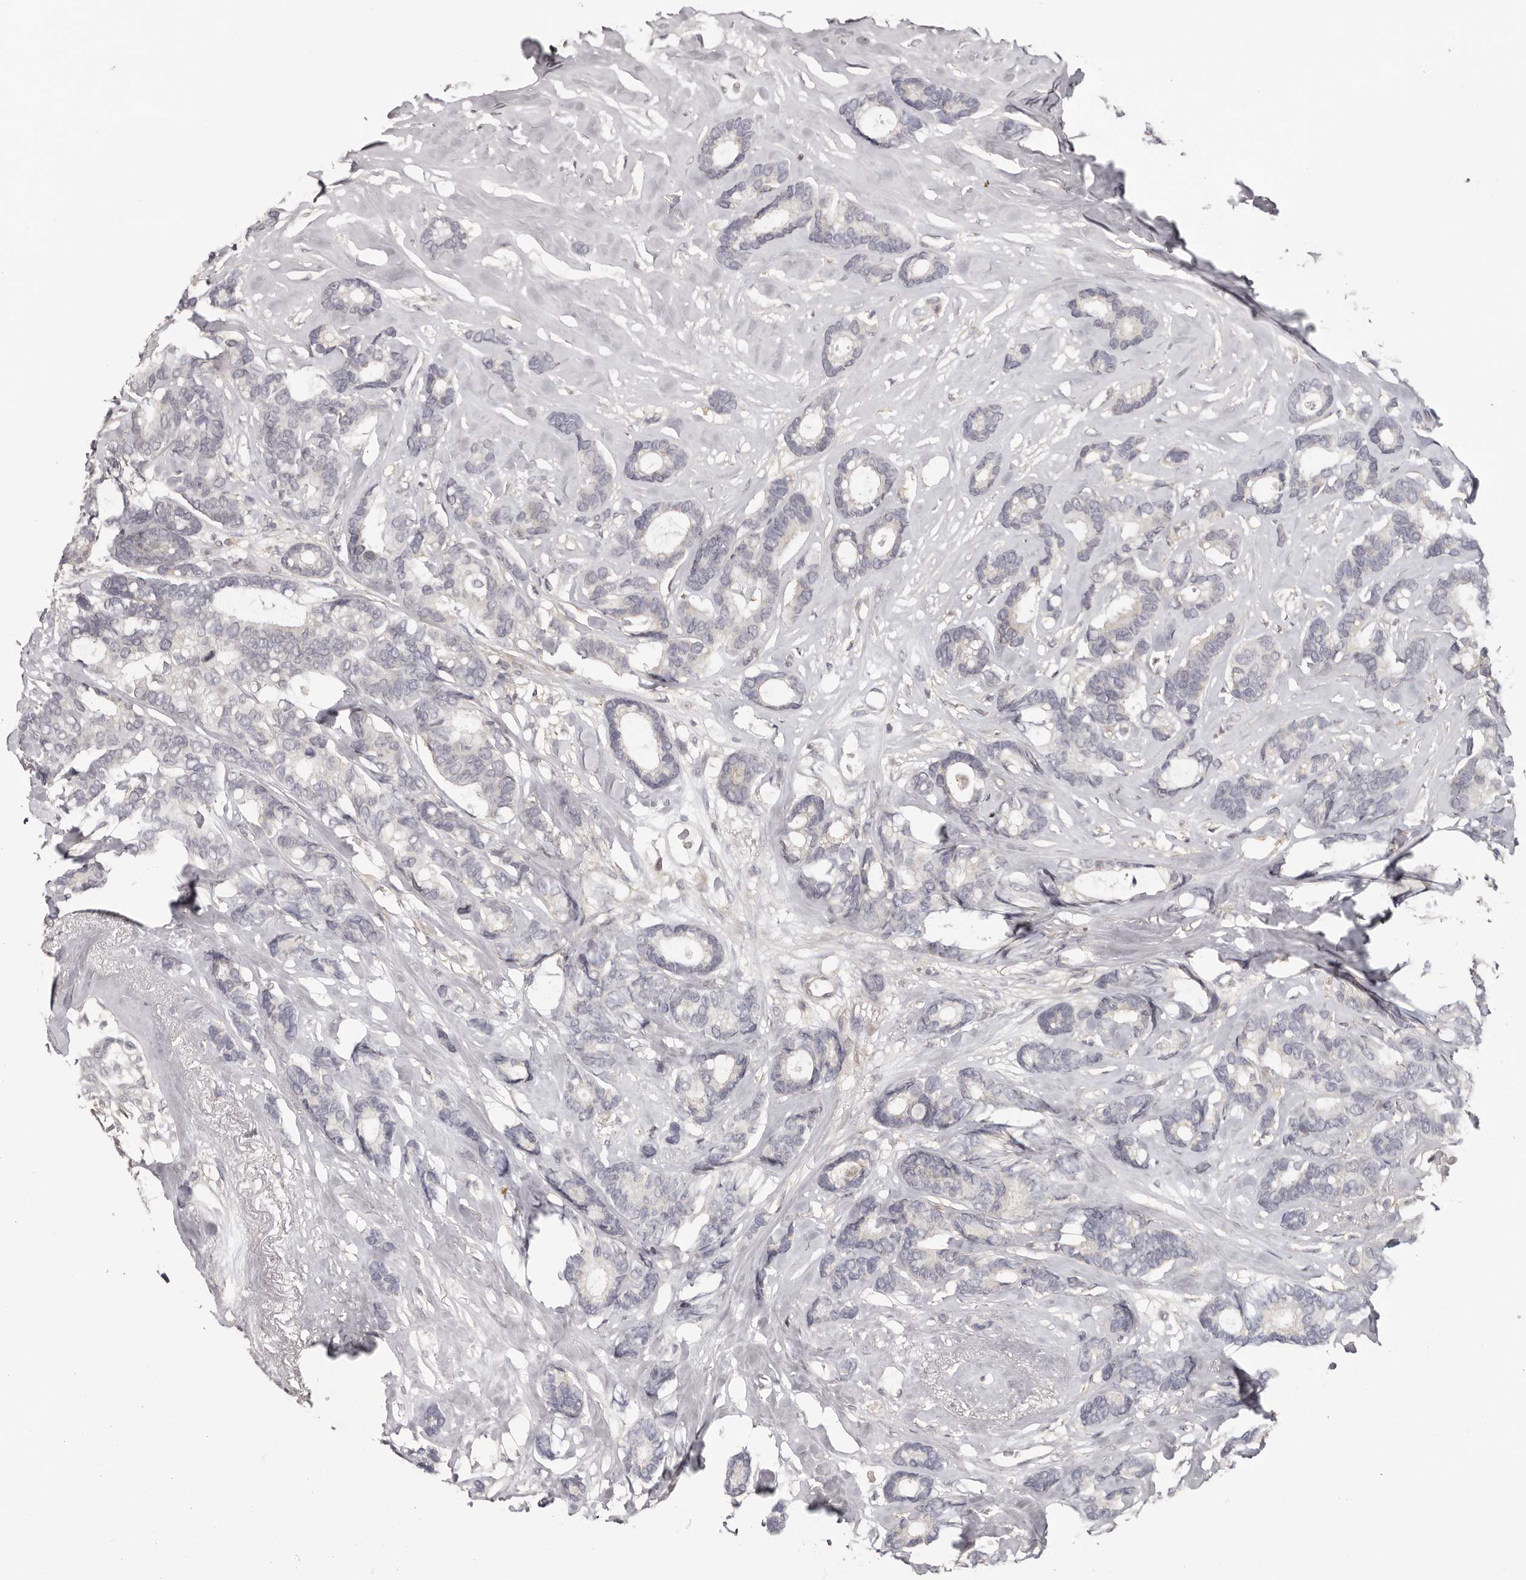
{"staining": {"intensity": "negative", "quantity": "none", "location": "none"}, "tissue": "breast cancer", "cell_type": "Tumor cells", "image_type": "cancer", "snomed": [{"axis": "morphology", "description": "Duct carcinoma"}, {"axis": "topography", "description": "Breast"}], "caption": "DAB immunohistochemical staining of human breast cancer (intraductal carcinoma) displays no significant expression in tumor cells.", "gene": "ANKRD44", "patient": {"sex": "female", "age": 87}}